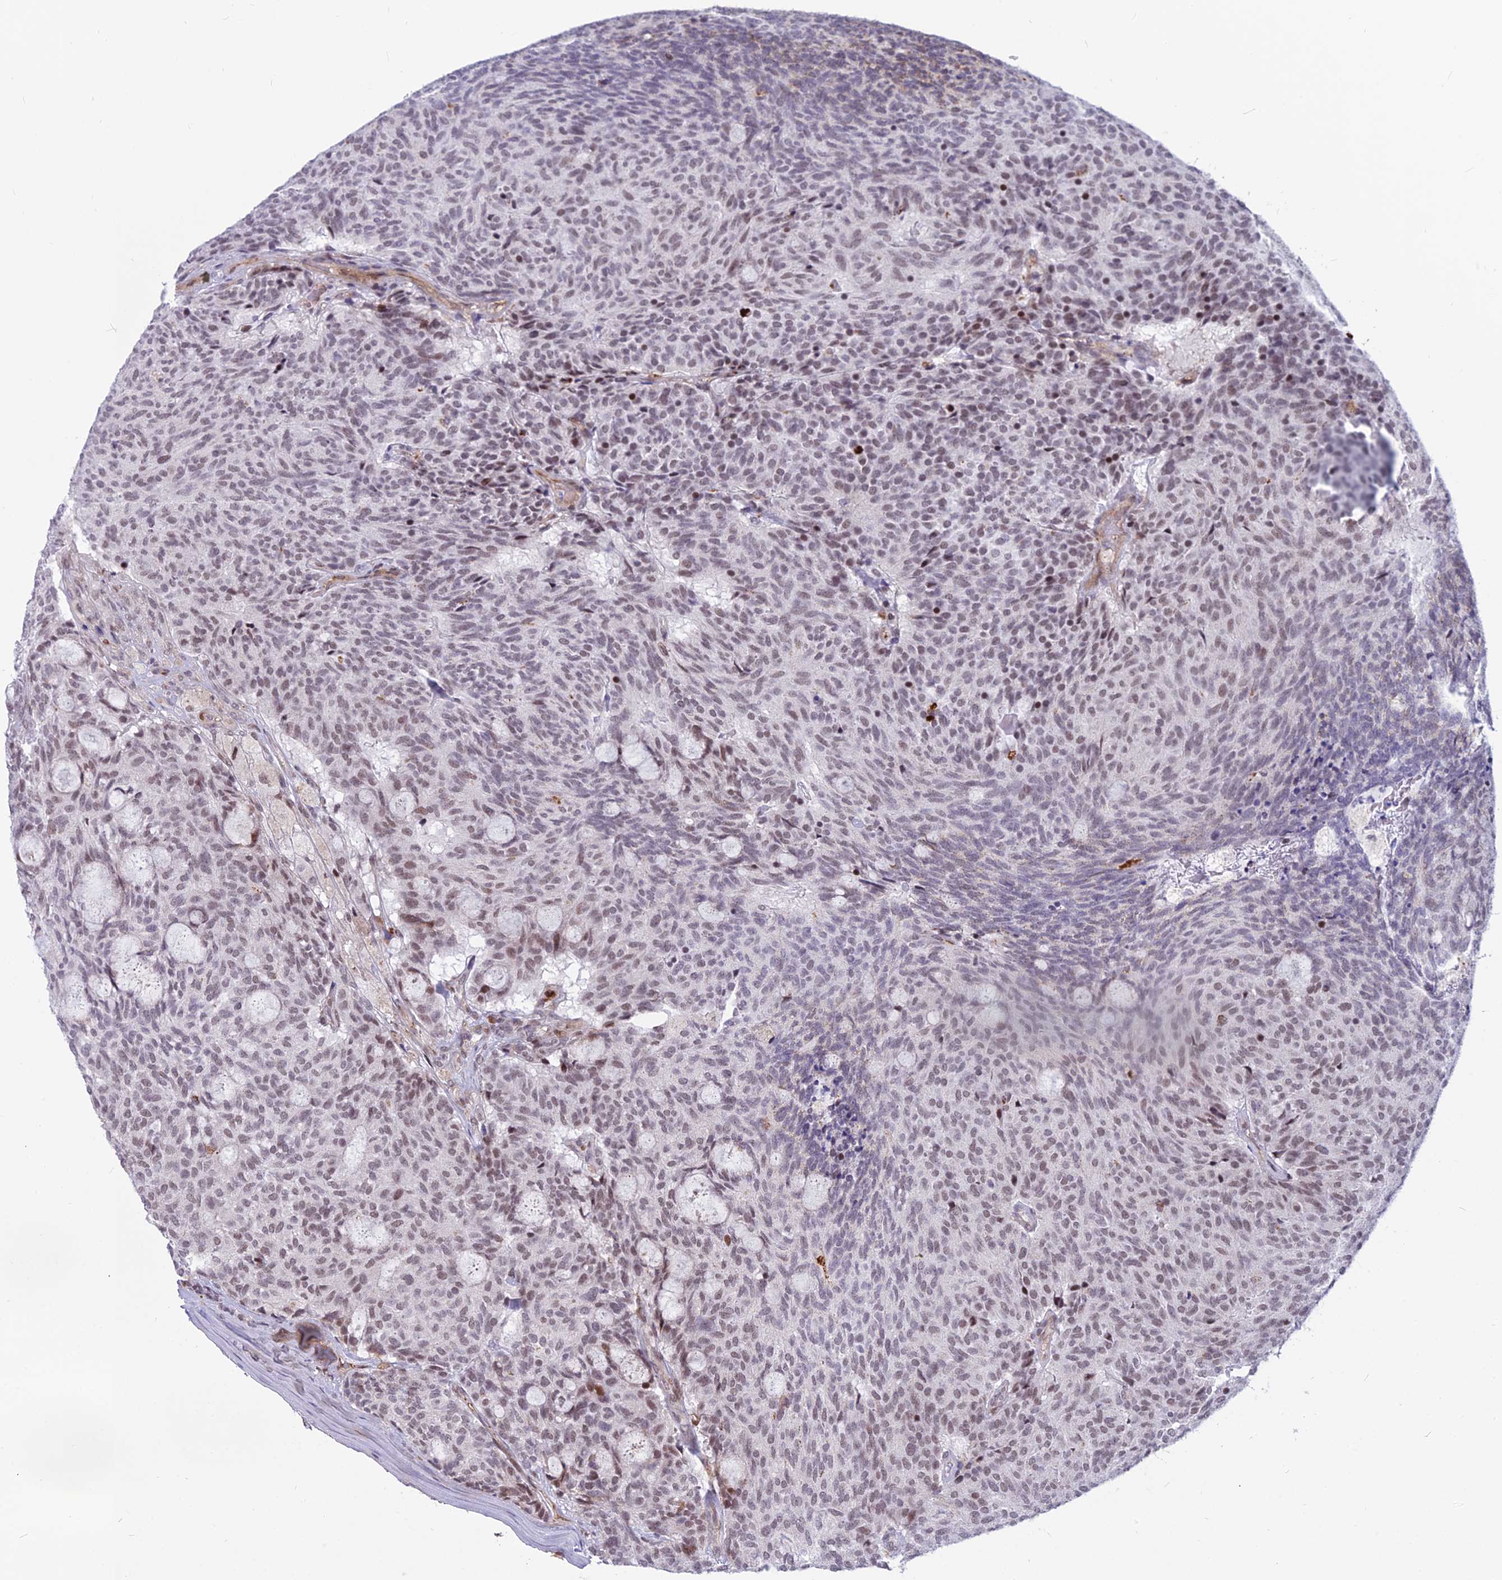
{"staining": {"intensity": "weak", "quantity": "25%-75%", "location": "nuclear"}, "tissue": "carcinoid", "cell_type": "Tumor cells", "image_type": "cancer", "snomed": [{"axis": "morphology", "description": "Carcinoid, malignant, NOS"}, {"axis": "topography", "description": "Pancreas"}], "caption": "There is low levels of weak nuclear positivity in tumor cells of malignant carcinoid, as demonstrated by immunohistochemical staining (brown color).", "gene": "ALG10", "patient": {"sex": "female", "age": 54}}